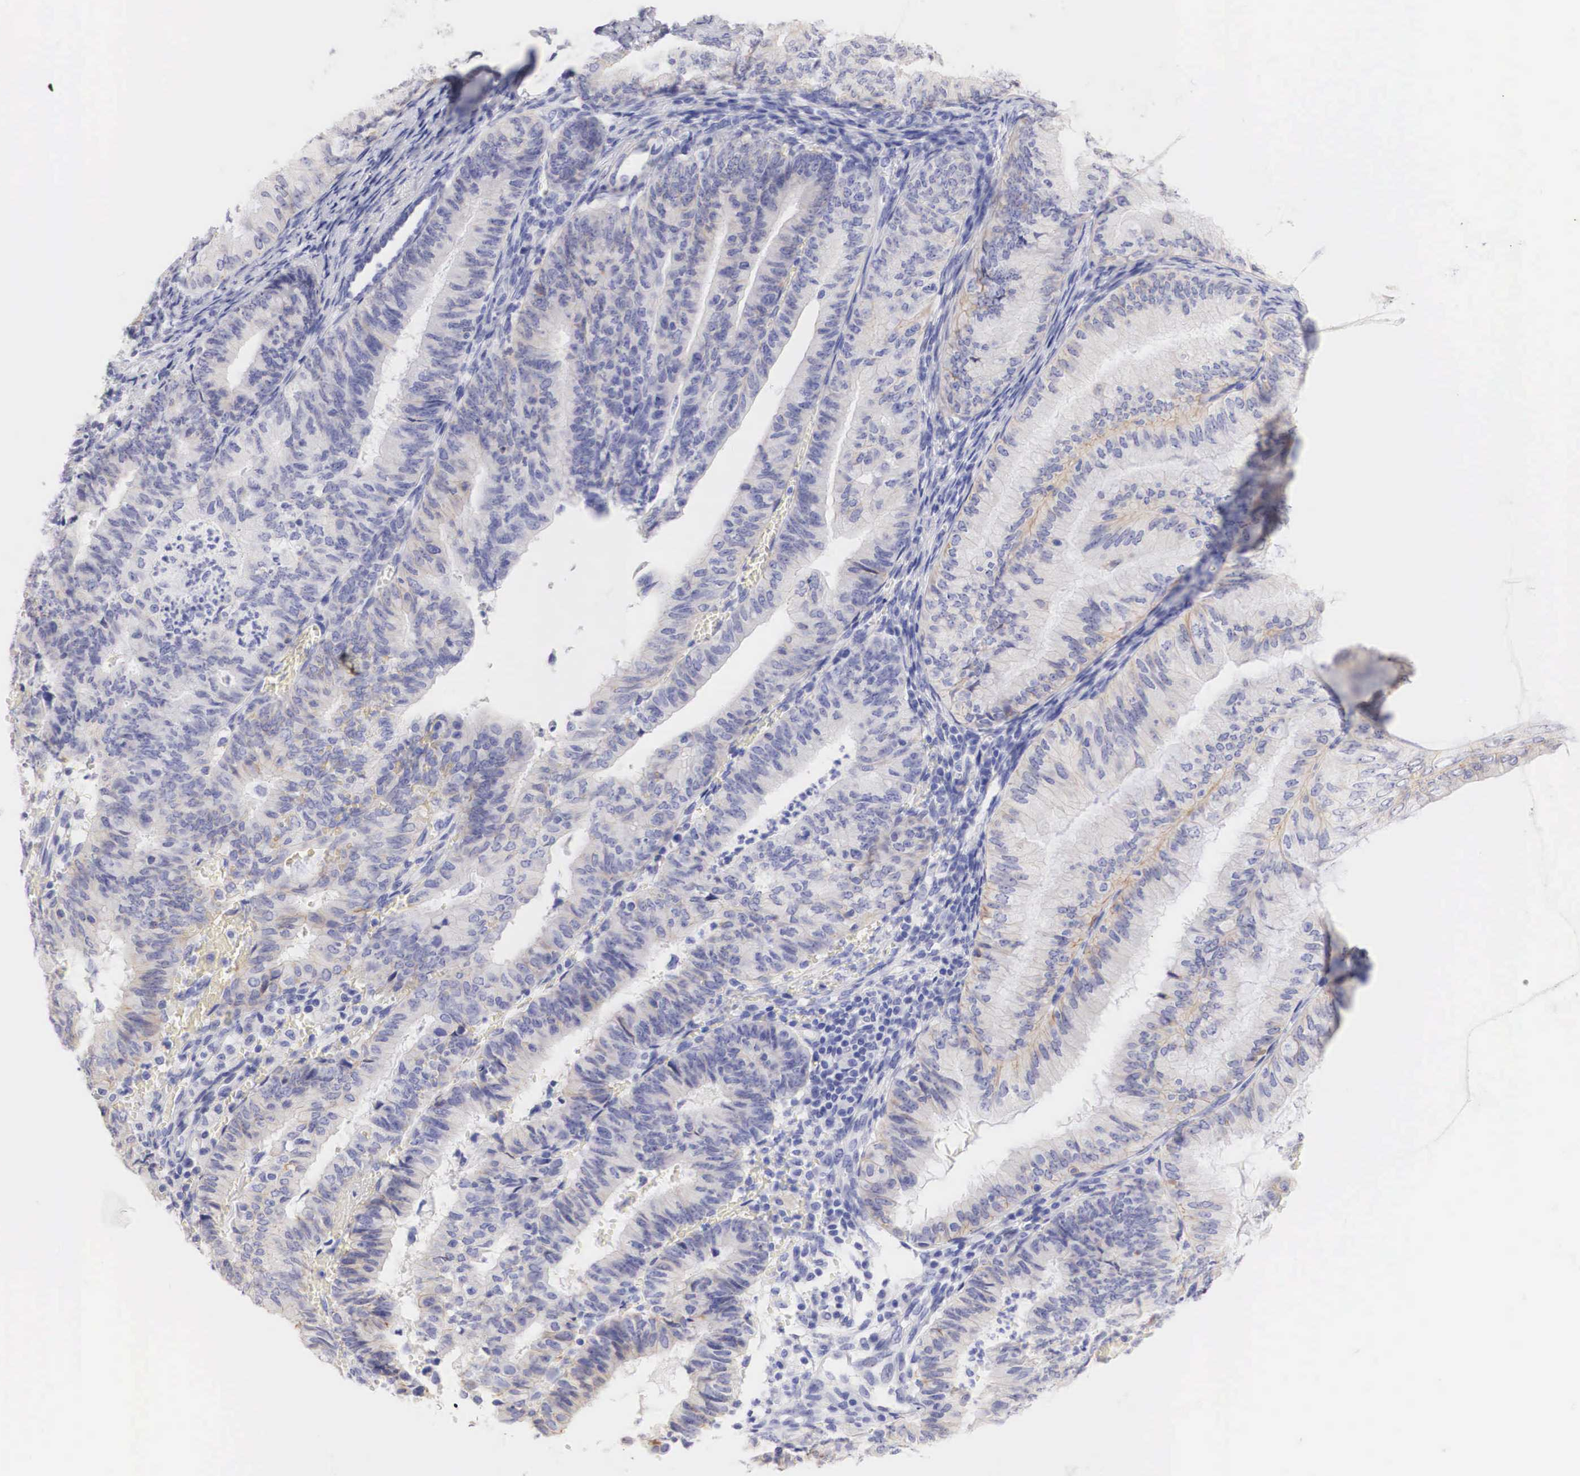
{"staining": {"intensity": "weak", "quantity": "<25%", "location": "cytoplasmic/membranous"}, "tissue": "endometrial cancer", "cell_type": "Tumor cells", "image_type": "cancer", "snomed": [{"axis": "morphology", "description": "Adenocarcinoma, NOS"}, {"axis": "topography", "description": "Endometrium"}], "caption": "Immunohistochemistry photomicrograph of endometrial cancer (adenocarcinoma) stained for a protein (brown), which displays no expression in tumor cells.", "gene": "ERBB2", "patient": {"sex": "female", "age": 66}}